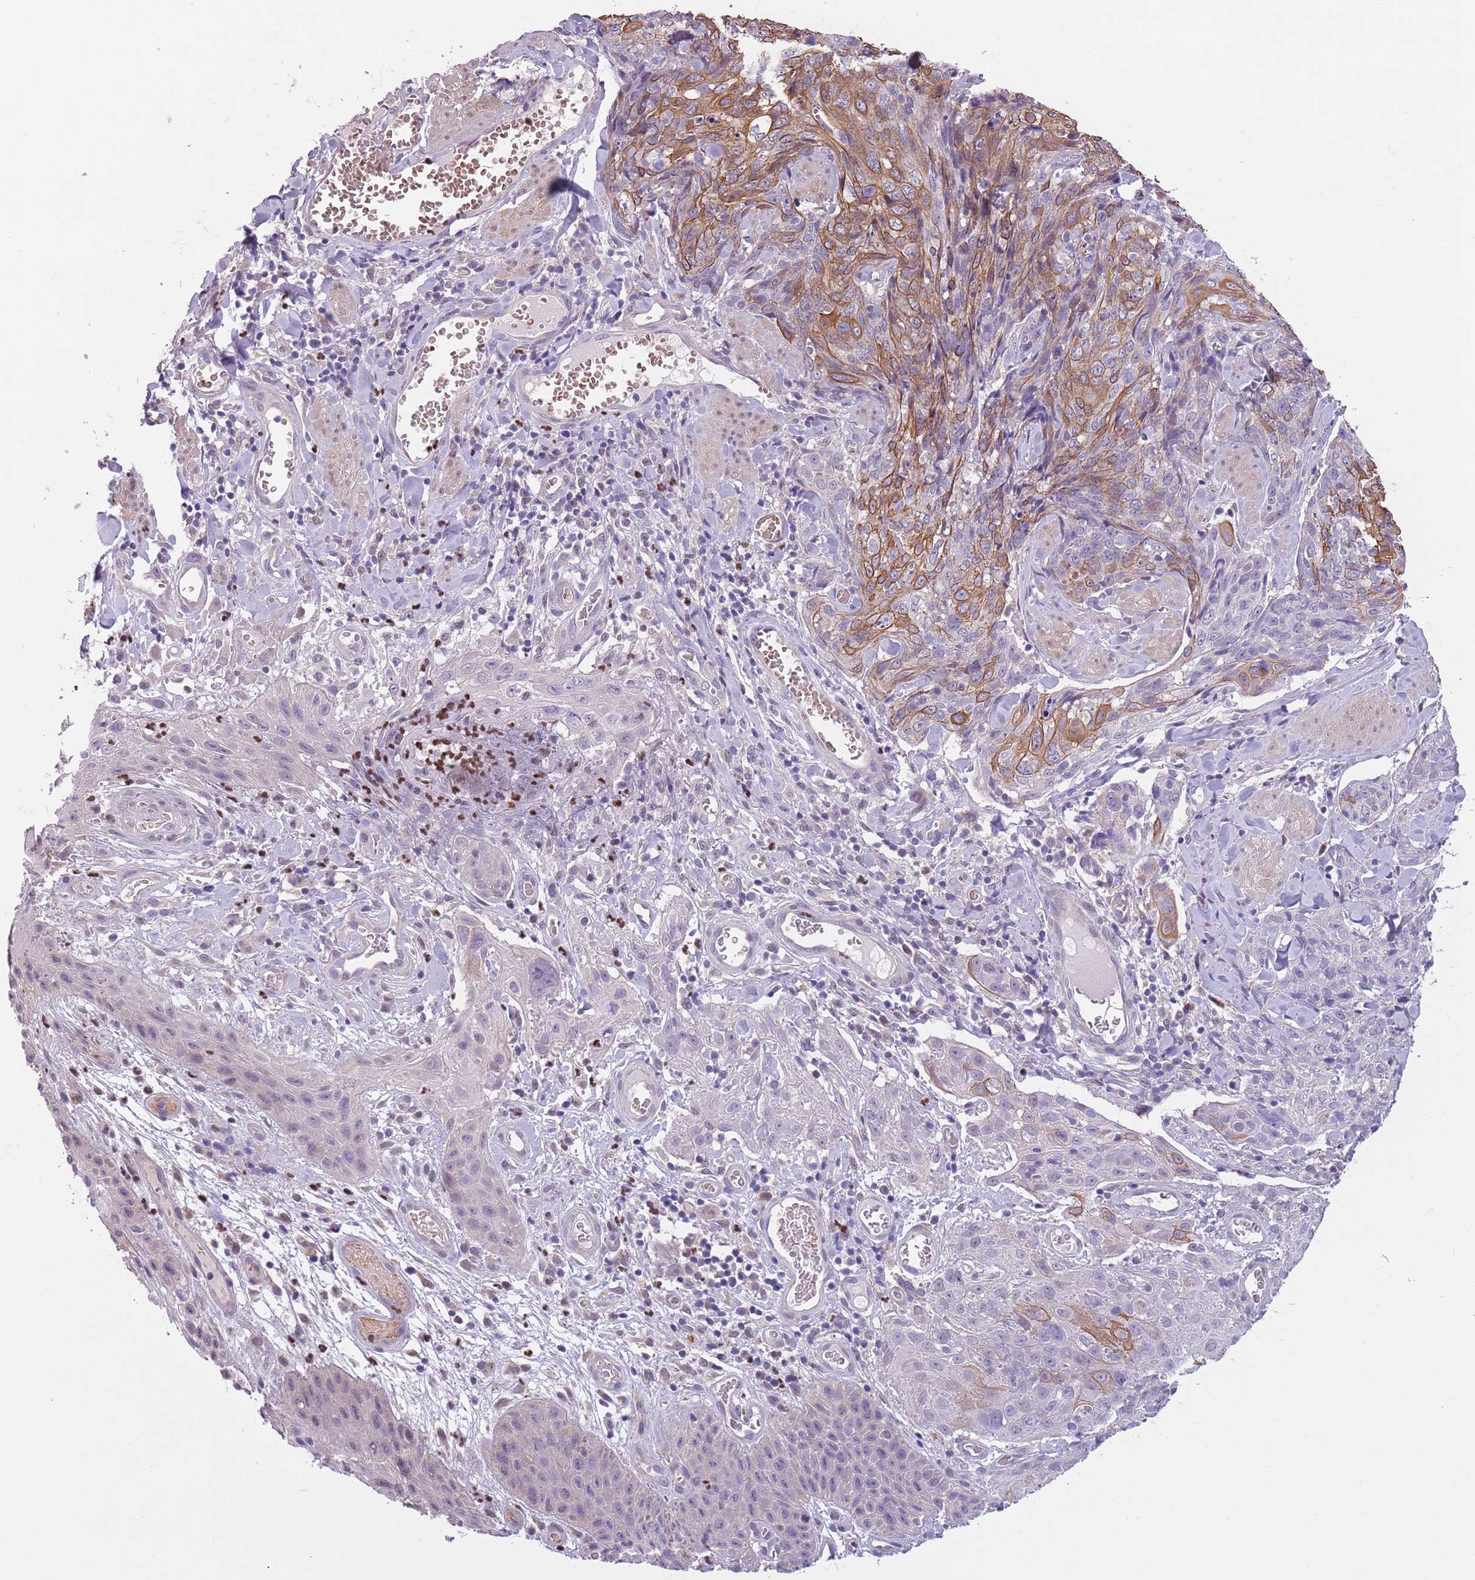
{"staining": {"intensity": "moderate", "quantity": "25%-75%", "location": "cytoplasmic/membranous"}, "tissue": "skin cancer", "cell_type": "Tumor cells", "image_type": "cancer", "snomed": [{"axis": "morphology", "description": "Squamous cell carcinoma, NOS"}, {"axis": "topography", "description": "Skin"}, {"axis": "topography", "description": "Vulva"}], "caption": "Human skin cancer (squamous cell carcinoma) stained with a protein marker shows moderate staining in tumor cells.", "gene": "ADCY7", "patient": {"sex": "female", "age": 85}}